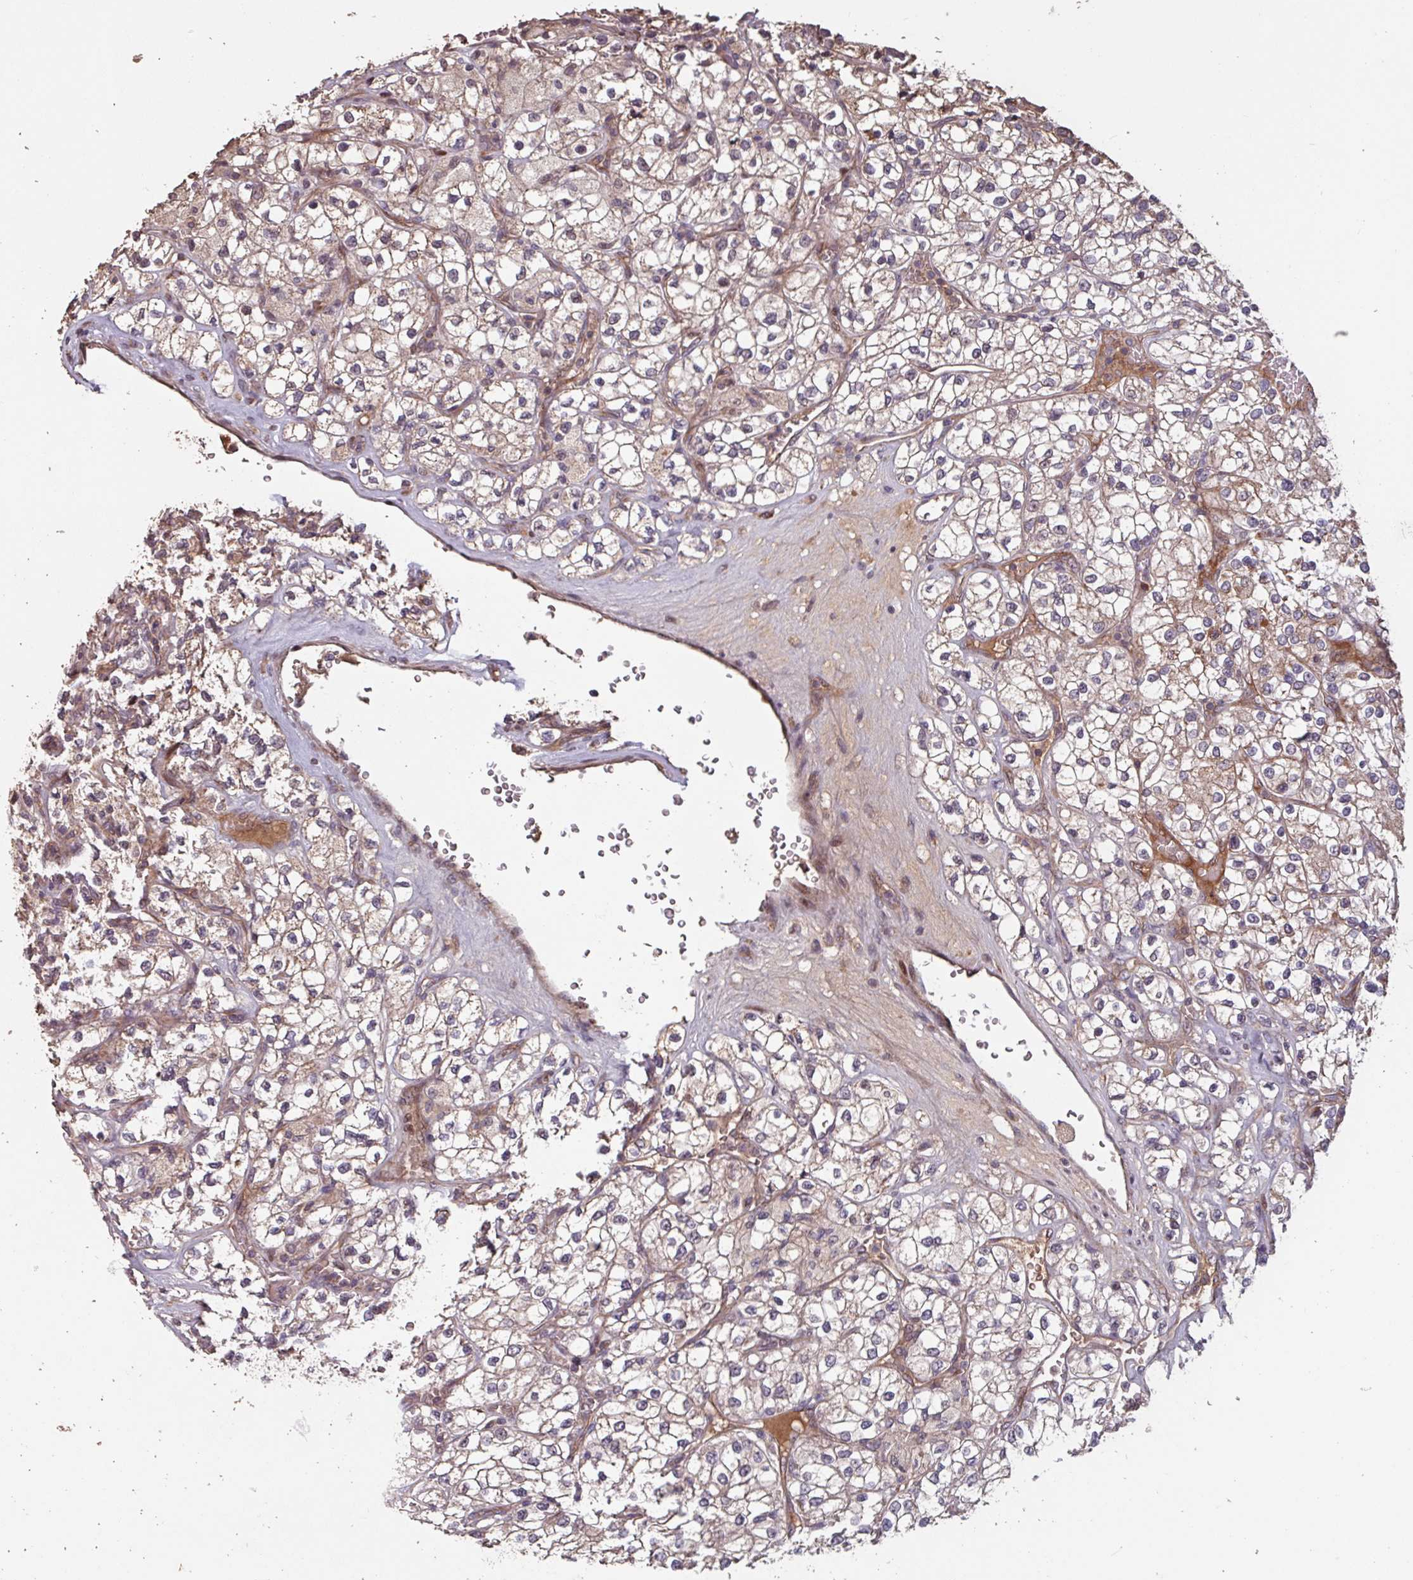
{"staining": {"intensity": "weak", "quantity": "25%-75%", "location": "cytoplasmic/membranous"}, "tissue": "renal cancer", "cell_type": "Tumor cells", "image_type": "cancer", "snomed": [{"axis": "morphology", "description": "Adenocarcinoma, NOS"}, {"axis": "topography", "description": "Kidney"}], "caption": "DAB immunohistochemical staining of renal cancer (adenocarcinoma) reveals weak cytoplasmic/membranous protein expression in about 25%-75% of tumor cells.", "gene": "TMEM88", "patient": {"sex": "male", "age": 80}}